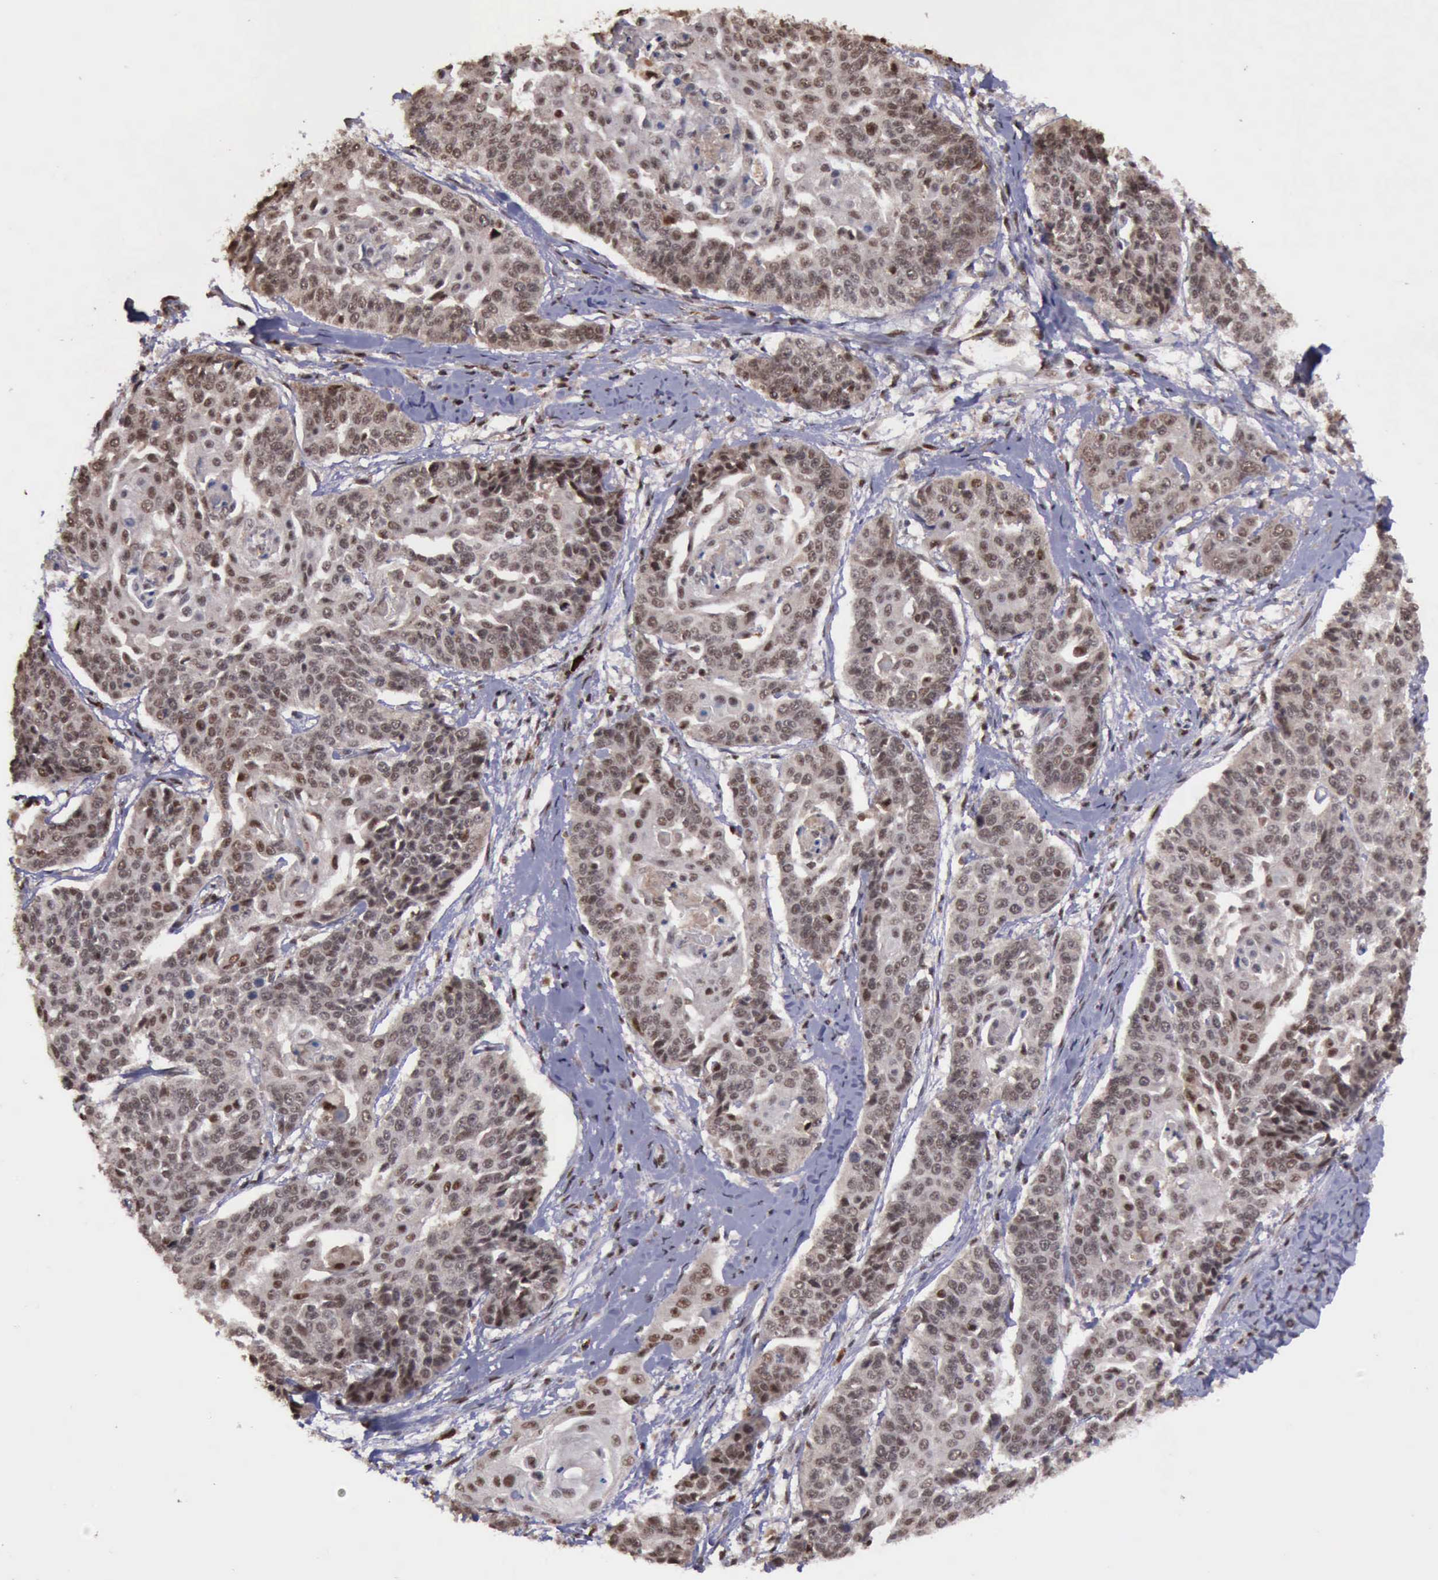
{"staining": {"intensity": "moderate", "quantity": "25%-75%", "location": "cytoplasmic/membranous,nuclear"}, "tissue": "cervical cancer", "cell_type": "Tumor cells", "image_type": "cancer", "snomed": [{"axis": "morphology", "description": "Squamous cell carcinoma, NOS"}, {"axis": "topography", "description": "Cervix"}], "caption": "Squamous cell carcinoma (cervical) stained with IHC exhibits moderate cytoplasmic/membranous and nuclear staining in about 25%-75% of tumor cells.", "gene": "TRMT2A", "patient": {"sex": "female", "age": 64}}